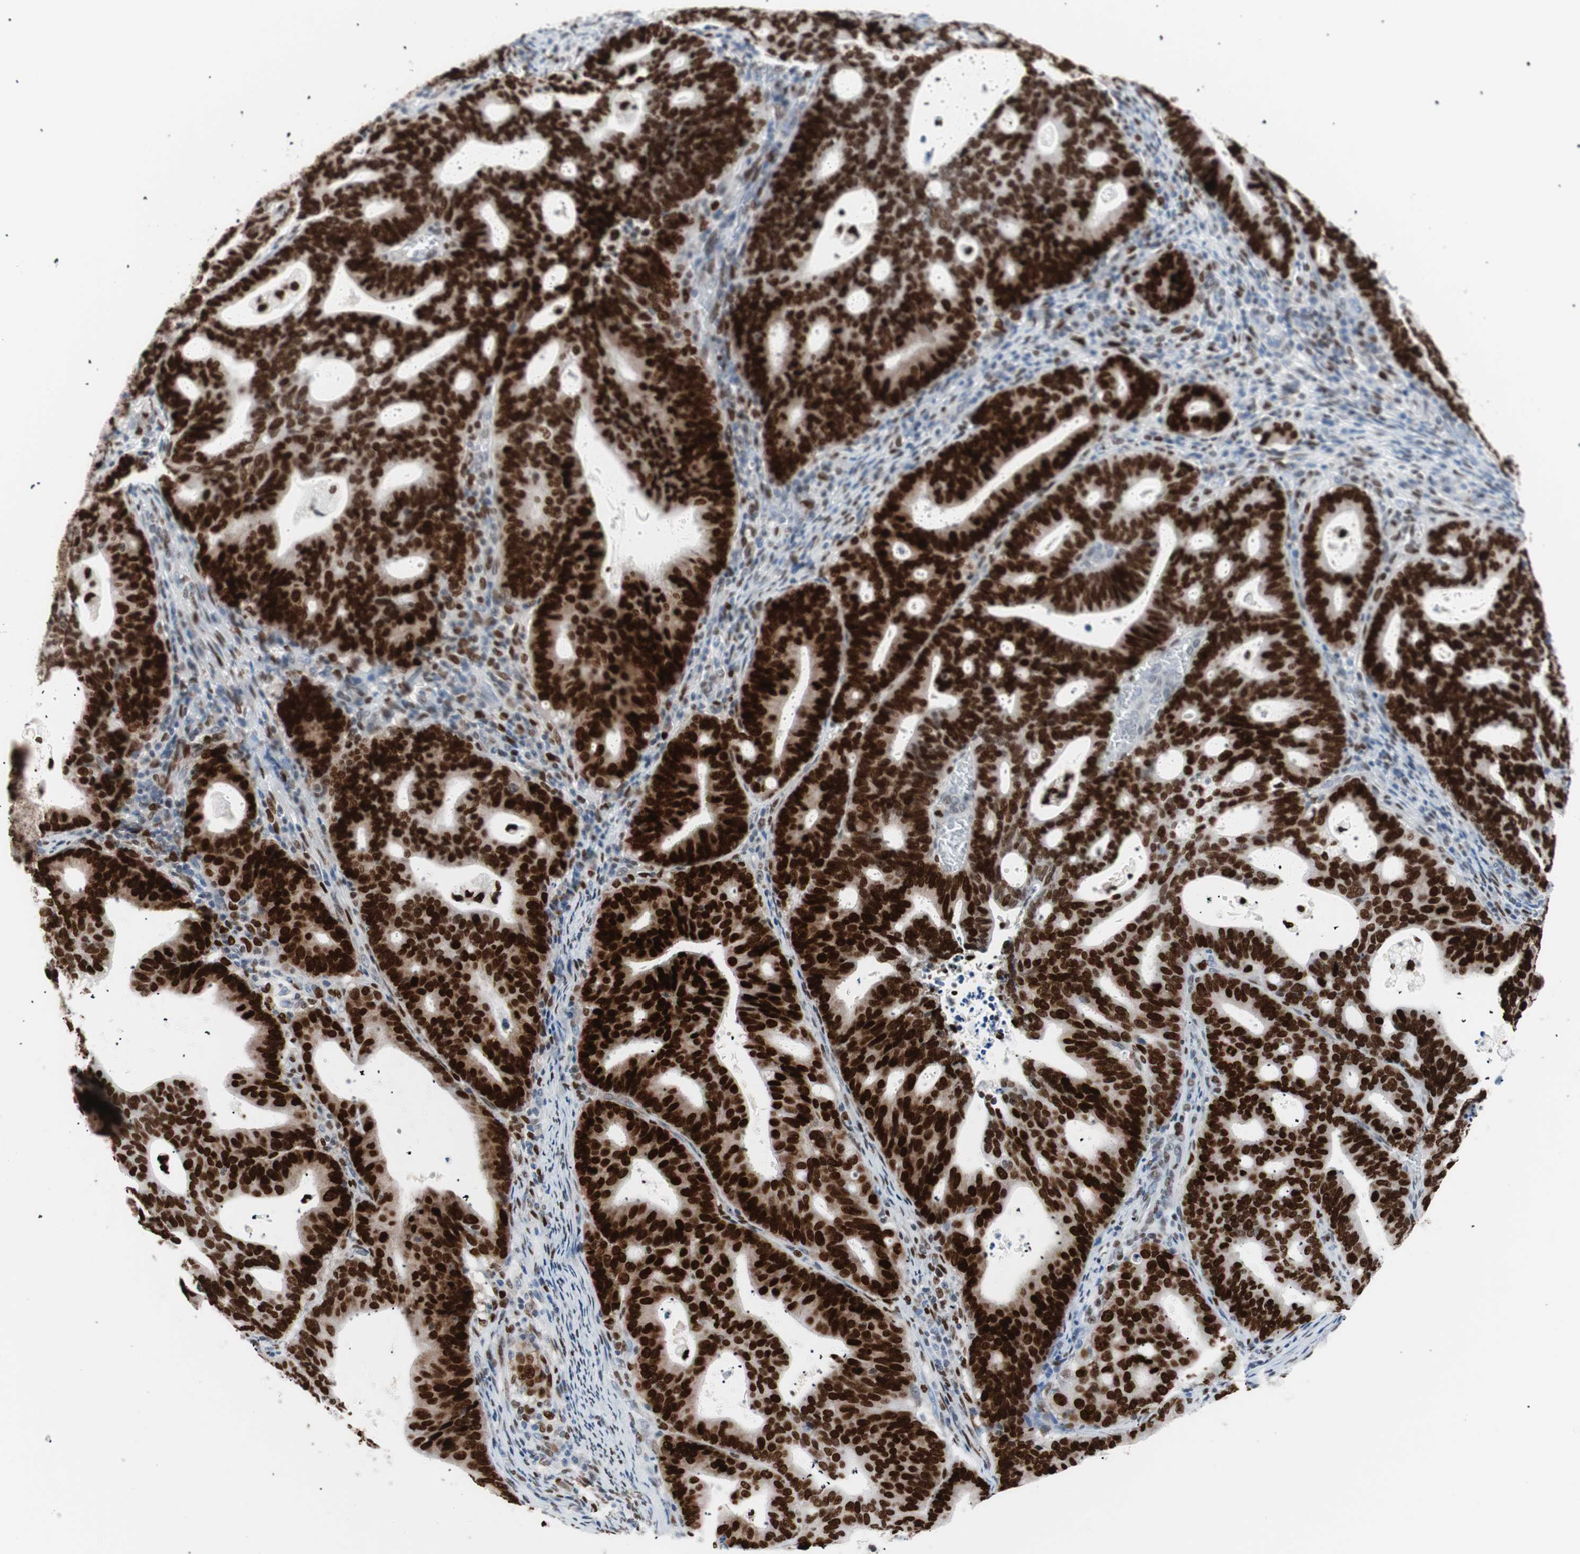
{"staining": {"intensity": "strong", "quantity": ">75%", "location": "nuclear"}, "tissue": "endometrial cancer", "cell_type": "Tumor cells", "image_type": "cancer", "snomed": [{"axis": "morphology", "description": "Adenocarcinoma, NOS"}, {"axis": "topography", "description": "Uterus"}], "caption": "A brown stain shows strong nuclear expression of a protein in endometrial cancer (adenocarcinoma) tumor cells.", "gene": "CEBPB", "patient": {"sex": "female", "age": 83}}